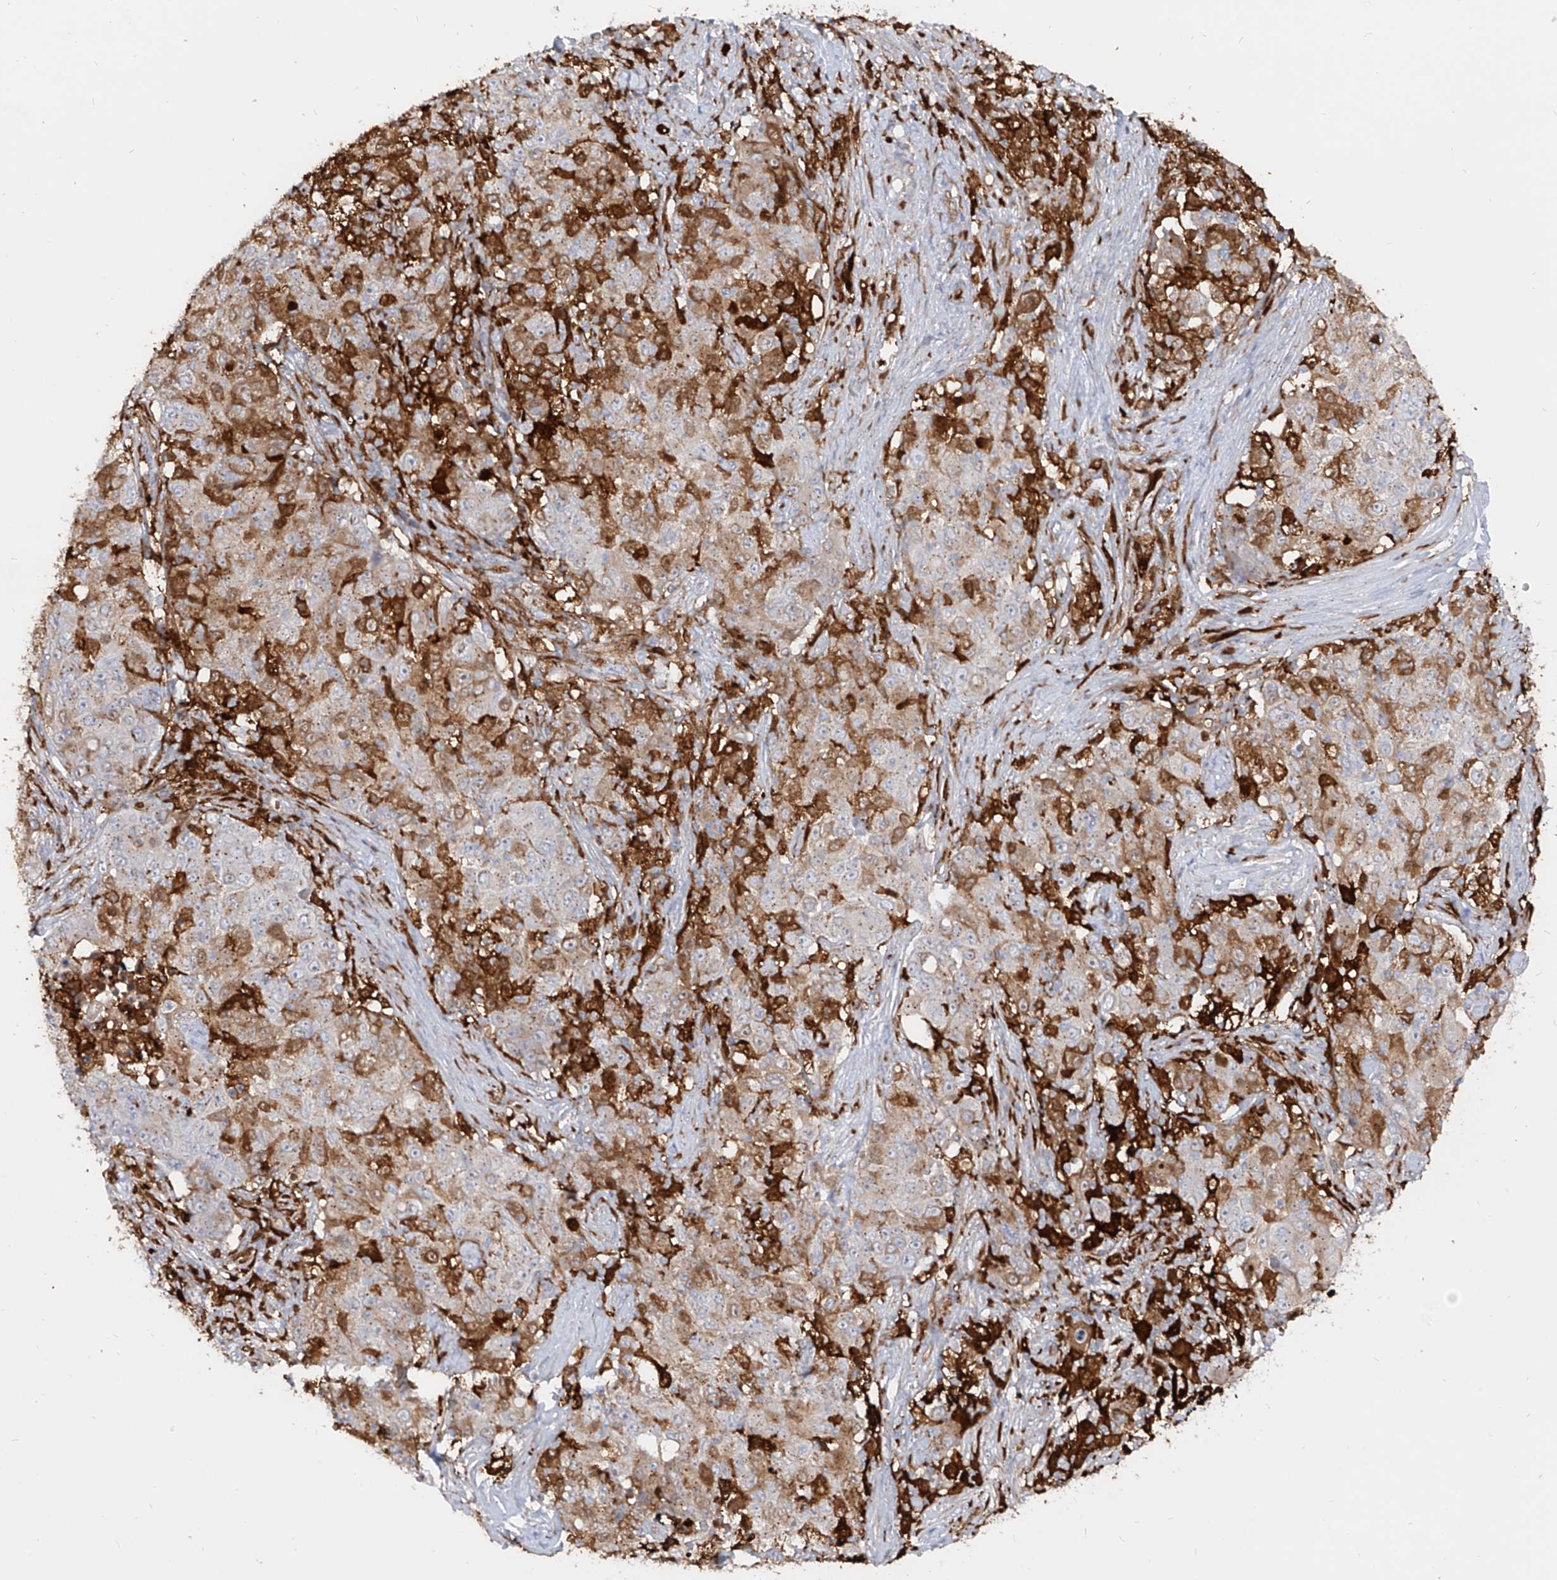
{"staining": {"intensity": "moderate", "quantity": "25%-75%", "location": "cytoplasmic/membranous"}, "tissue": "ovarian cancer", "cell_type": "Tumor cells", "image_type": "cancer", "snomed": [{"axis": "morphology", "description": "Carcinoma, endometroid"}, {"axis": "topography", "description": "Ovary"}], "caption": "Ovarian cancer (endometroid carcinoma) tissue exhibits moderate cytoplasmic/membranous positivity in about 25%-75% of tumor cells, visualized by immunohistochemistry.", "gene": "KYNU", "patient": {"sex": "female", "age": 42}}